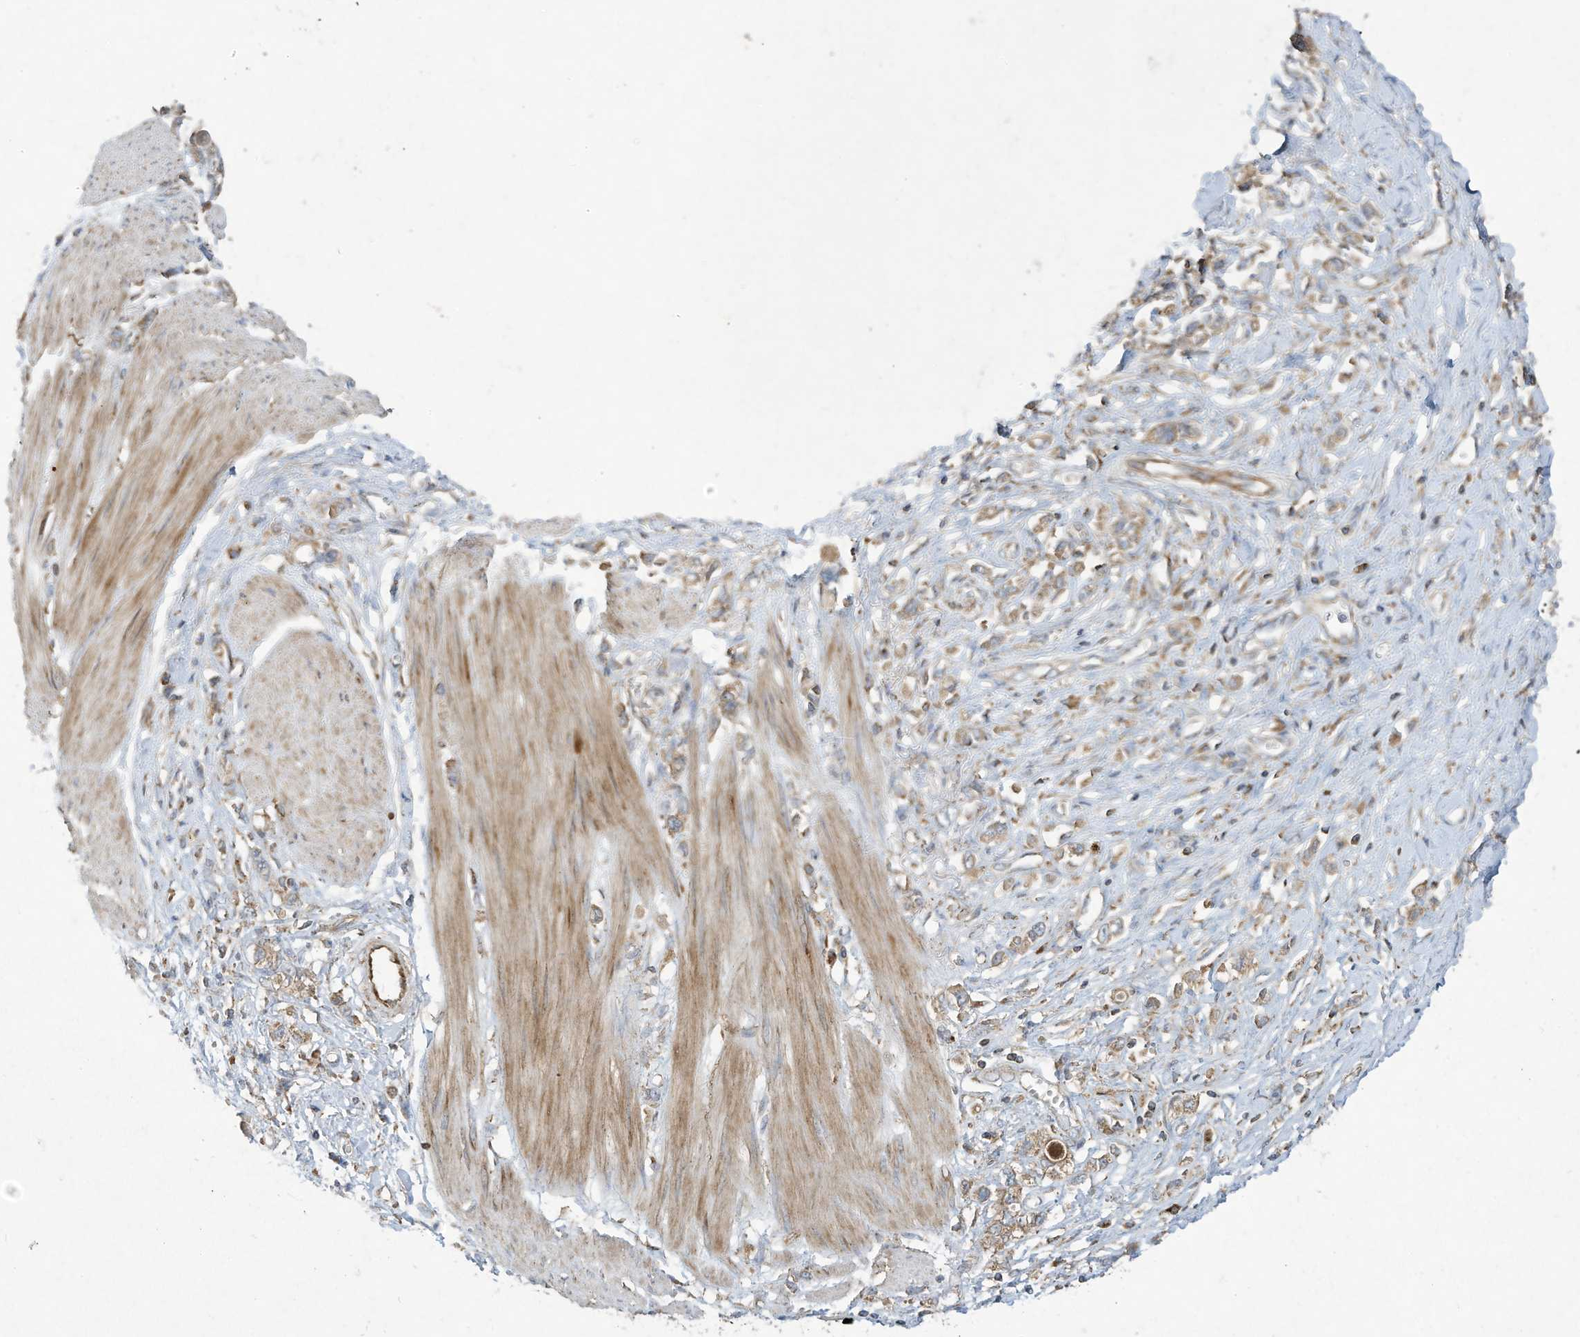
{"staining": {"intensity": "weak", "quantity": ">75%", "location": "cytoplasmic/membranous"}, "tissue": "stomach cancer", "cell_type": "Tumor cells", "image_type": "cancer", "snomed": [{"axis": "morphology", "description": "Adenocarcinoma, NOS"}, {"axis": "topography", "description": "Stomach"}], "caption": "A histopathology image showing weak cytoplasmic/membranous positivity in approximately >75% of tumor cells in stomach adenocarcinoma, as visualized by brown immunohistochemical staining.", "gene": "SYNJ2", "patient": {"sex": "female", "age": 76}}